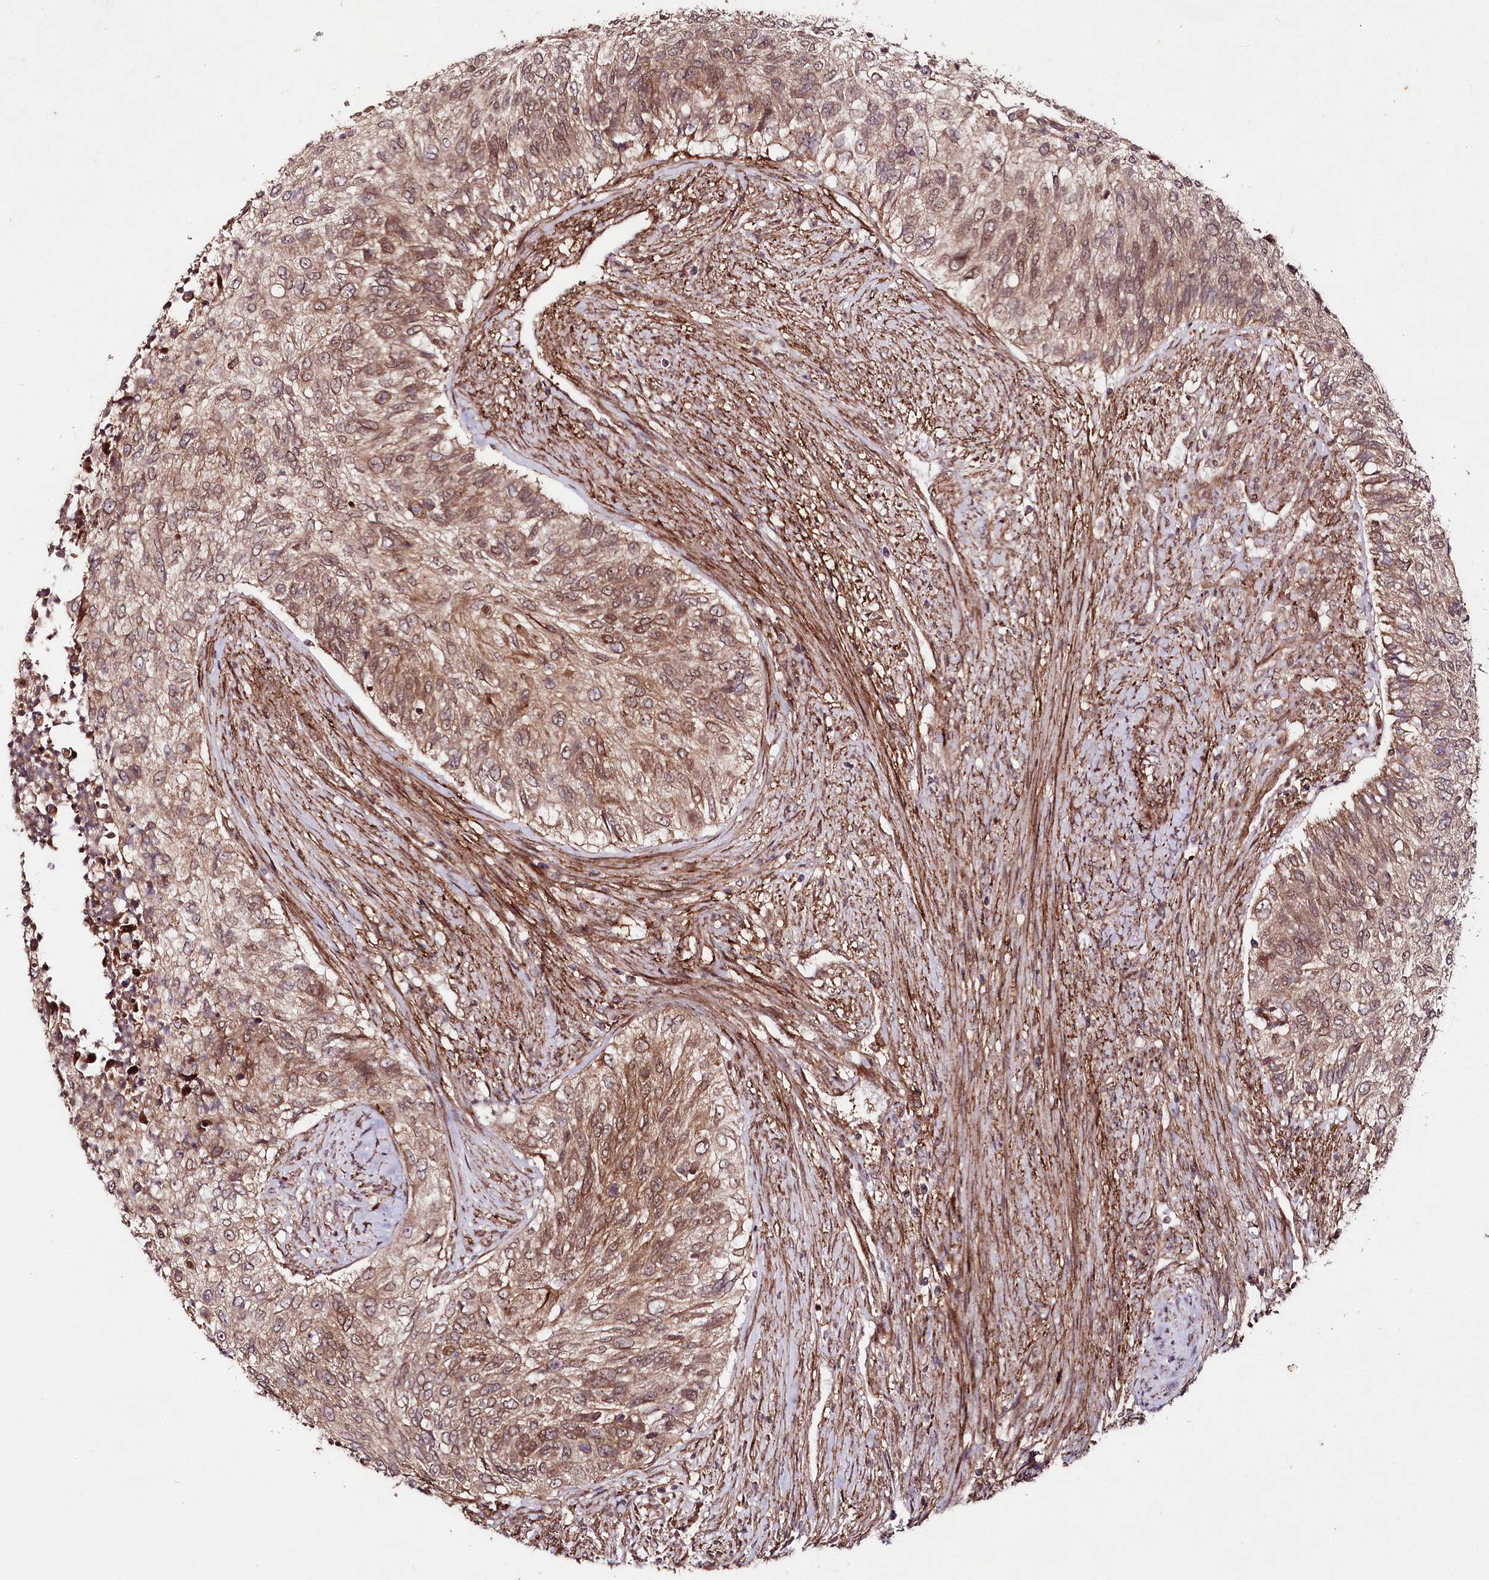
{"staining": {"intensity": "moderate", "quantity": "25%-75%", "location": "cytoplasmic/membranous"}, "tissue": "urothelial cancer", "cell_type": "Tumor cells", "image_type": "cancer", "snomed": [{"axis": "morphology", "description": "Urothelial carcinoma, High grade"}, {"axis": "topography", "description": "Urinary bladder"}], "caption": "Protein positivity by immunohistochemistry displays moderate cytoplasmic/membranous expression in about 25%-75% of tumor cells in urothelial cancer. Using DAB (3,3'-diaminobenzidine) (brown) and hematoxylin (blue) stains, captured at high magnification using brightfield microscopy.", "gene": "PHLDB1", "patient": {"sex": "female", "age": 60}}